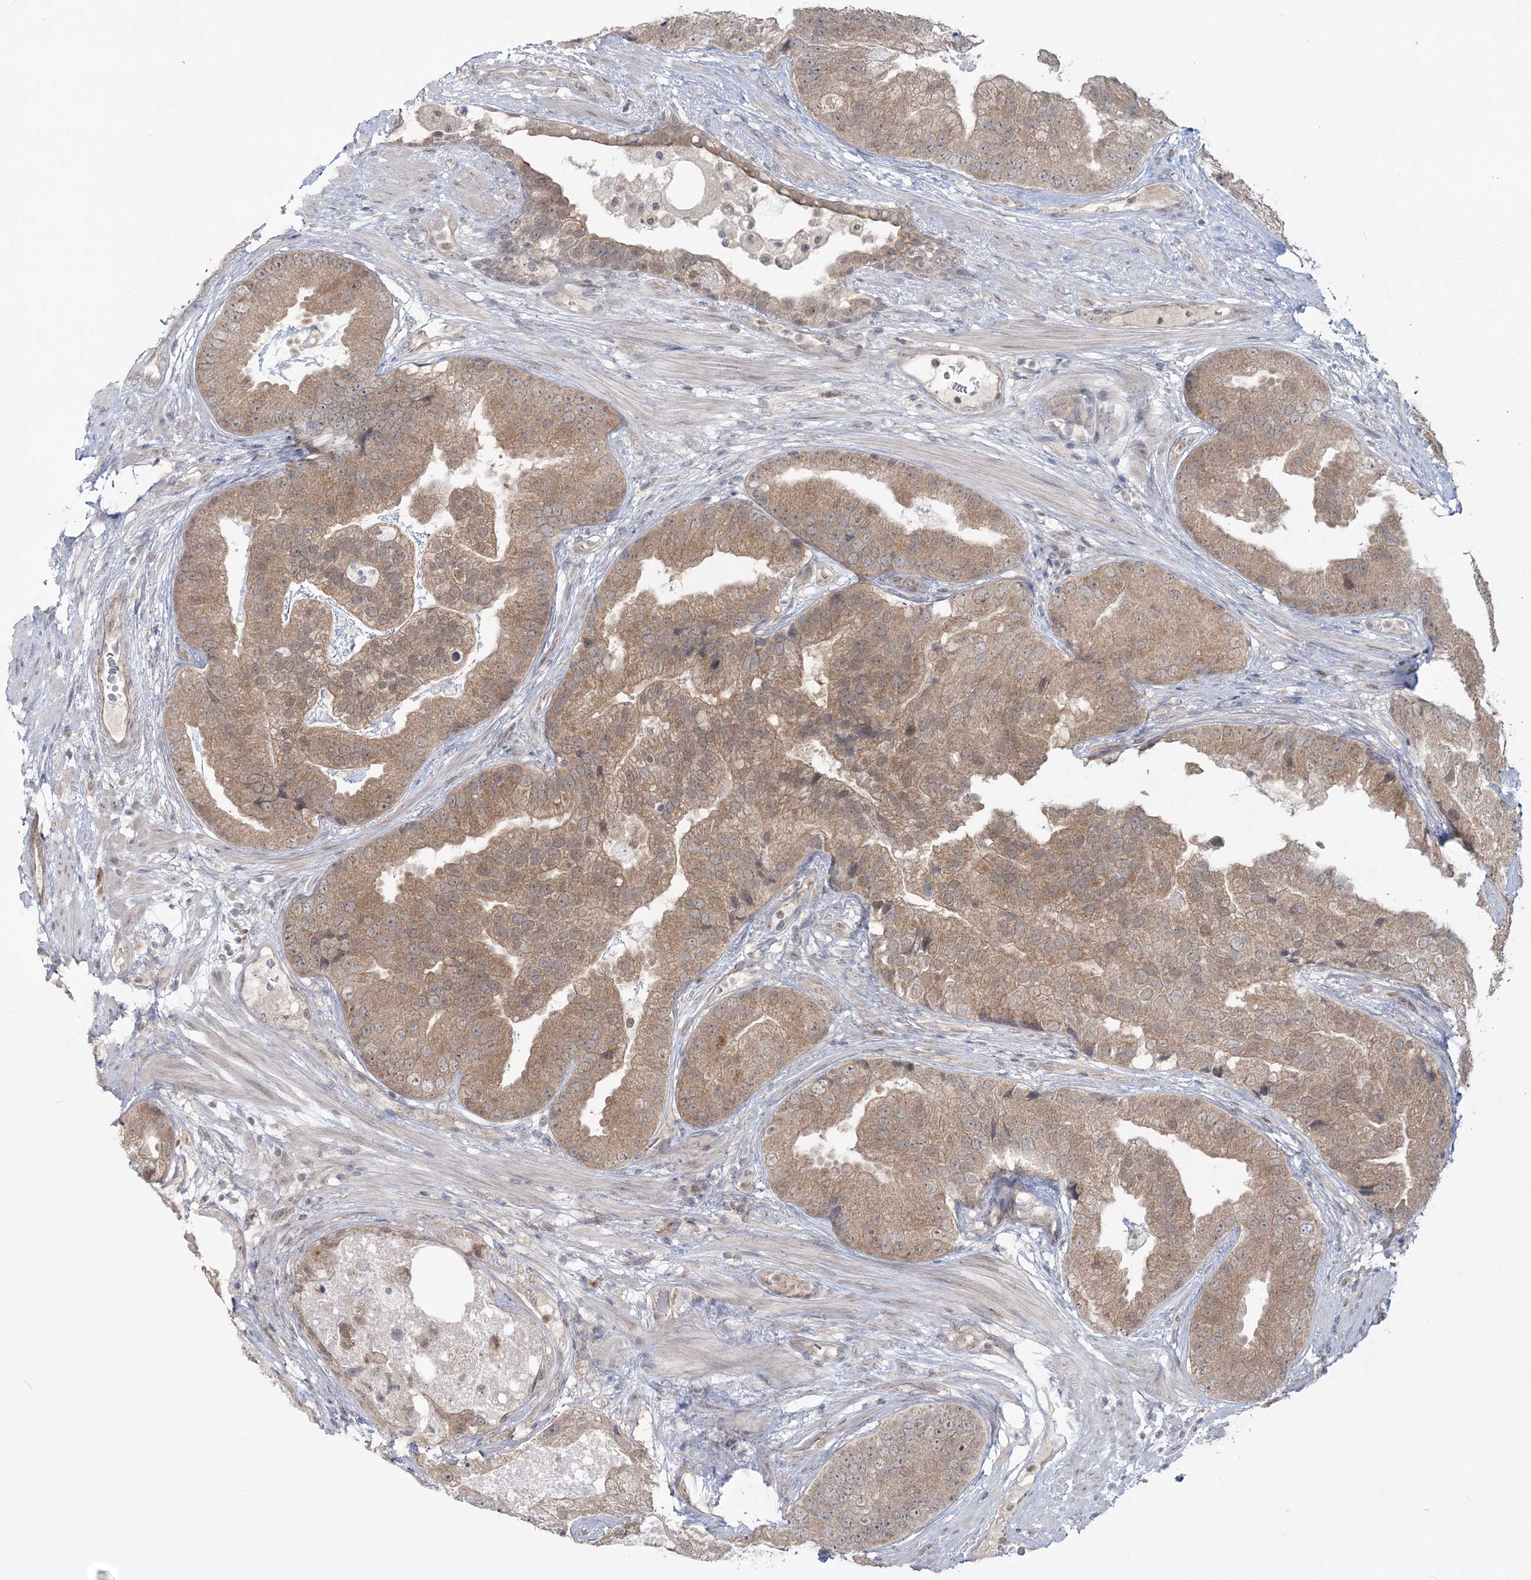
{"staining": {"intensity": "moderate", "quantity": ">75%", "location": "cytoplasmic/membranous"}, "tissue": "prostate cancer", "cell_type": "Tumor cells", "image_type": "cancer", "snomed": [{"axis": "morphology", "description": "Adenocarcinoma, High grade"}, {"axis": "topography", "description": "Prostate"}], "caption": "A high-resolution image shows immunohistochemistry staining of prostate high-grade adenocarcinoma, which demonstrates moderate cytoplasmic/membranous expression in about >75% of tumor cells.", "gene": "ZFAND6", "patient": {"sex": "male", "age": 70}}